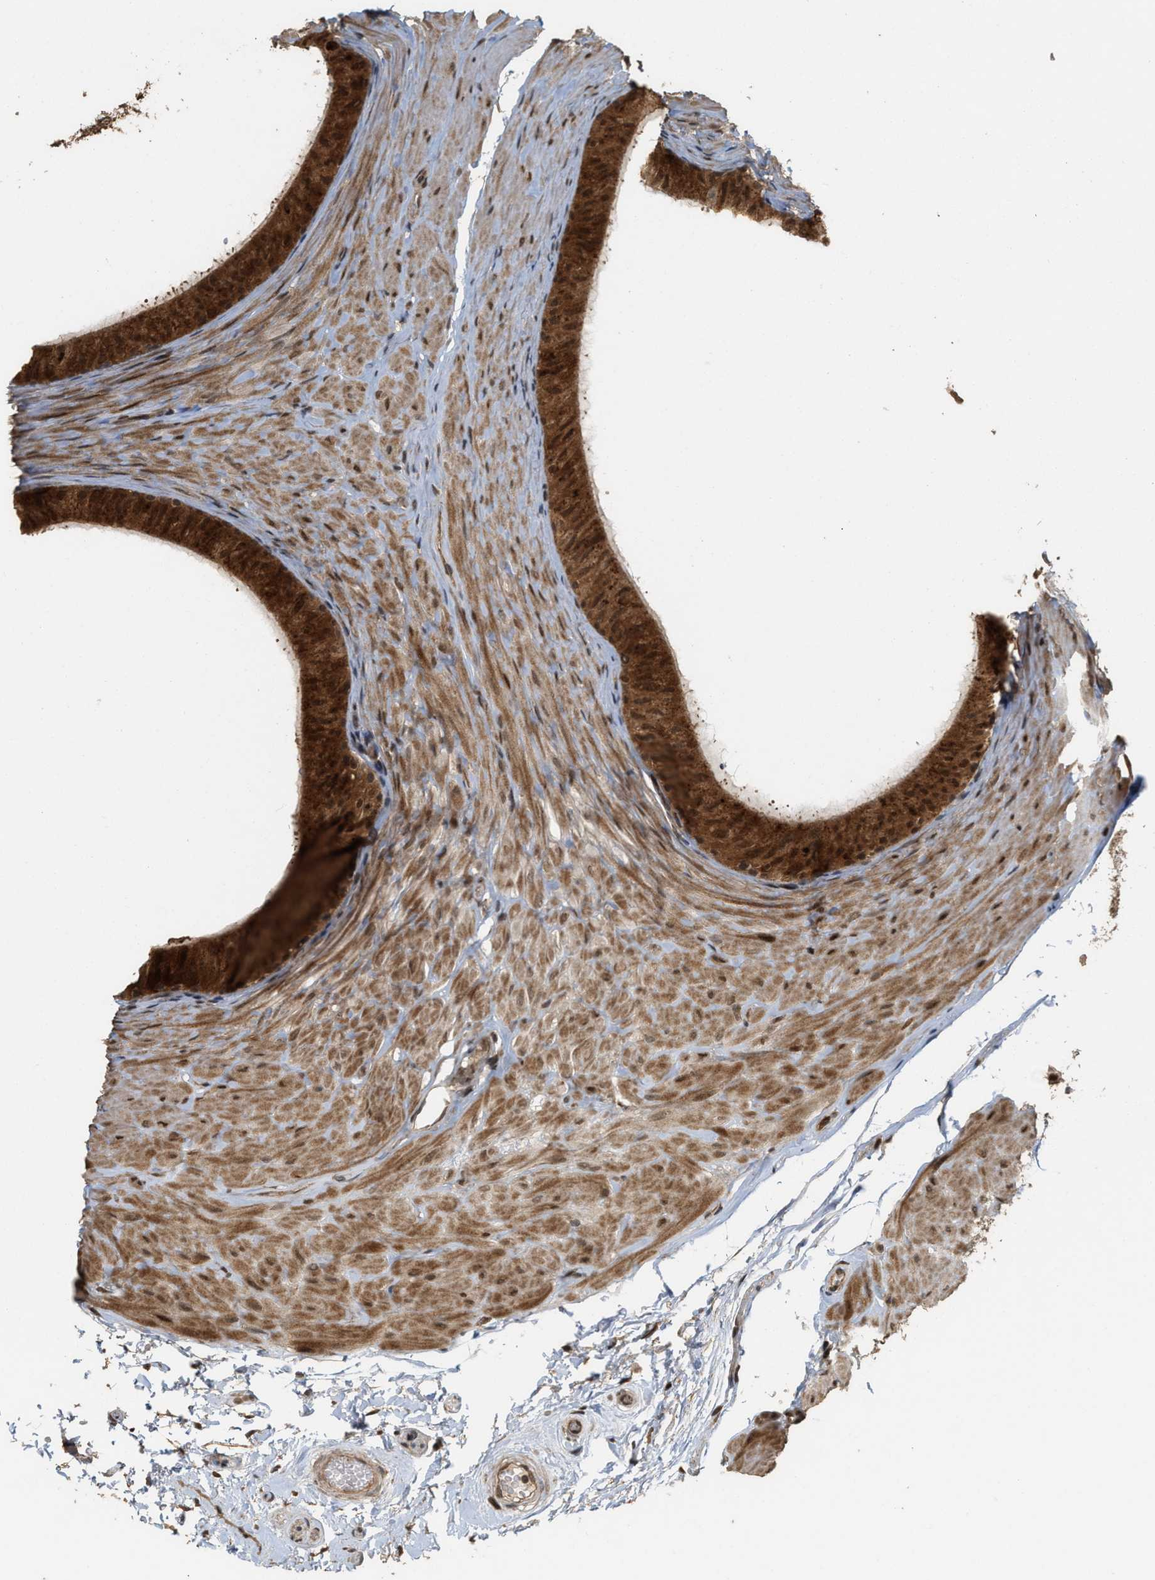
{"staining": {"intensity": "strong", "quantity": ">75%", "location": "cytoplasmic/membranous,nuclear"}, "tissue": "epididymis", "cell_type": "Glandular cells", "image_type": "normal", "snomed": [{"axis": "morphology", "description": "Normal tissue, NOS"}, {"axis": "topography", "description": "Epididymis"}], "caption": "Protein expression analysis of benign human epididymis reveals strong cytoplasmic/membranous,nuclear expression in approximately >75% of glandular cells. (DAB = brown stain, brightfield microscopy at high magnification).", "gene": "ELP2", "patient": {"sex": "male", "age": 34}}